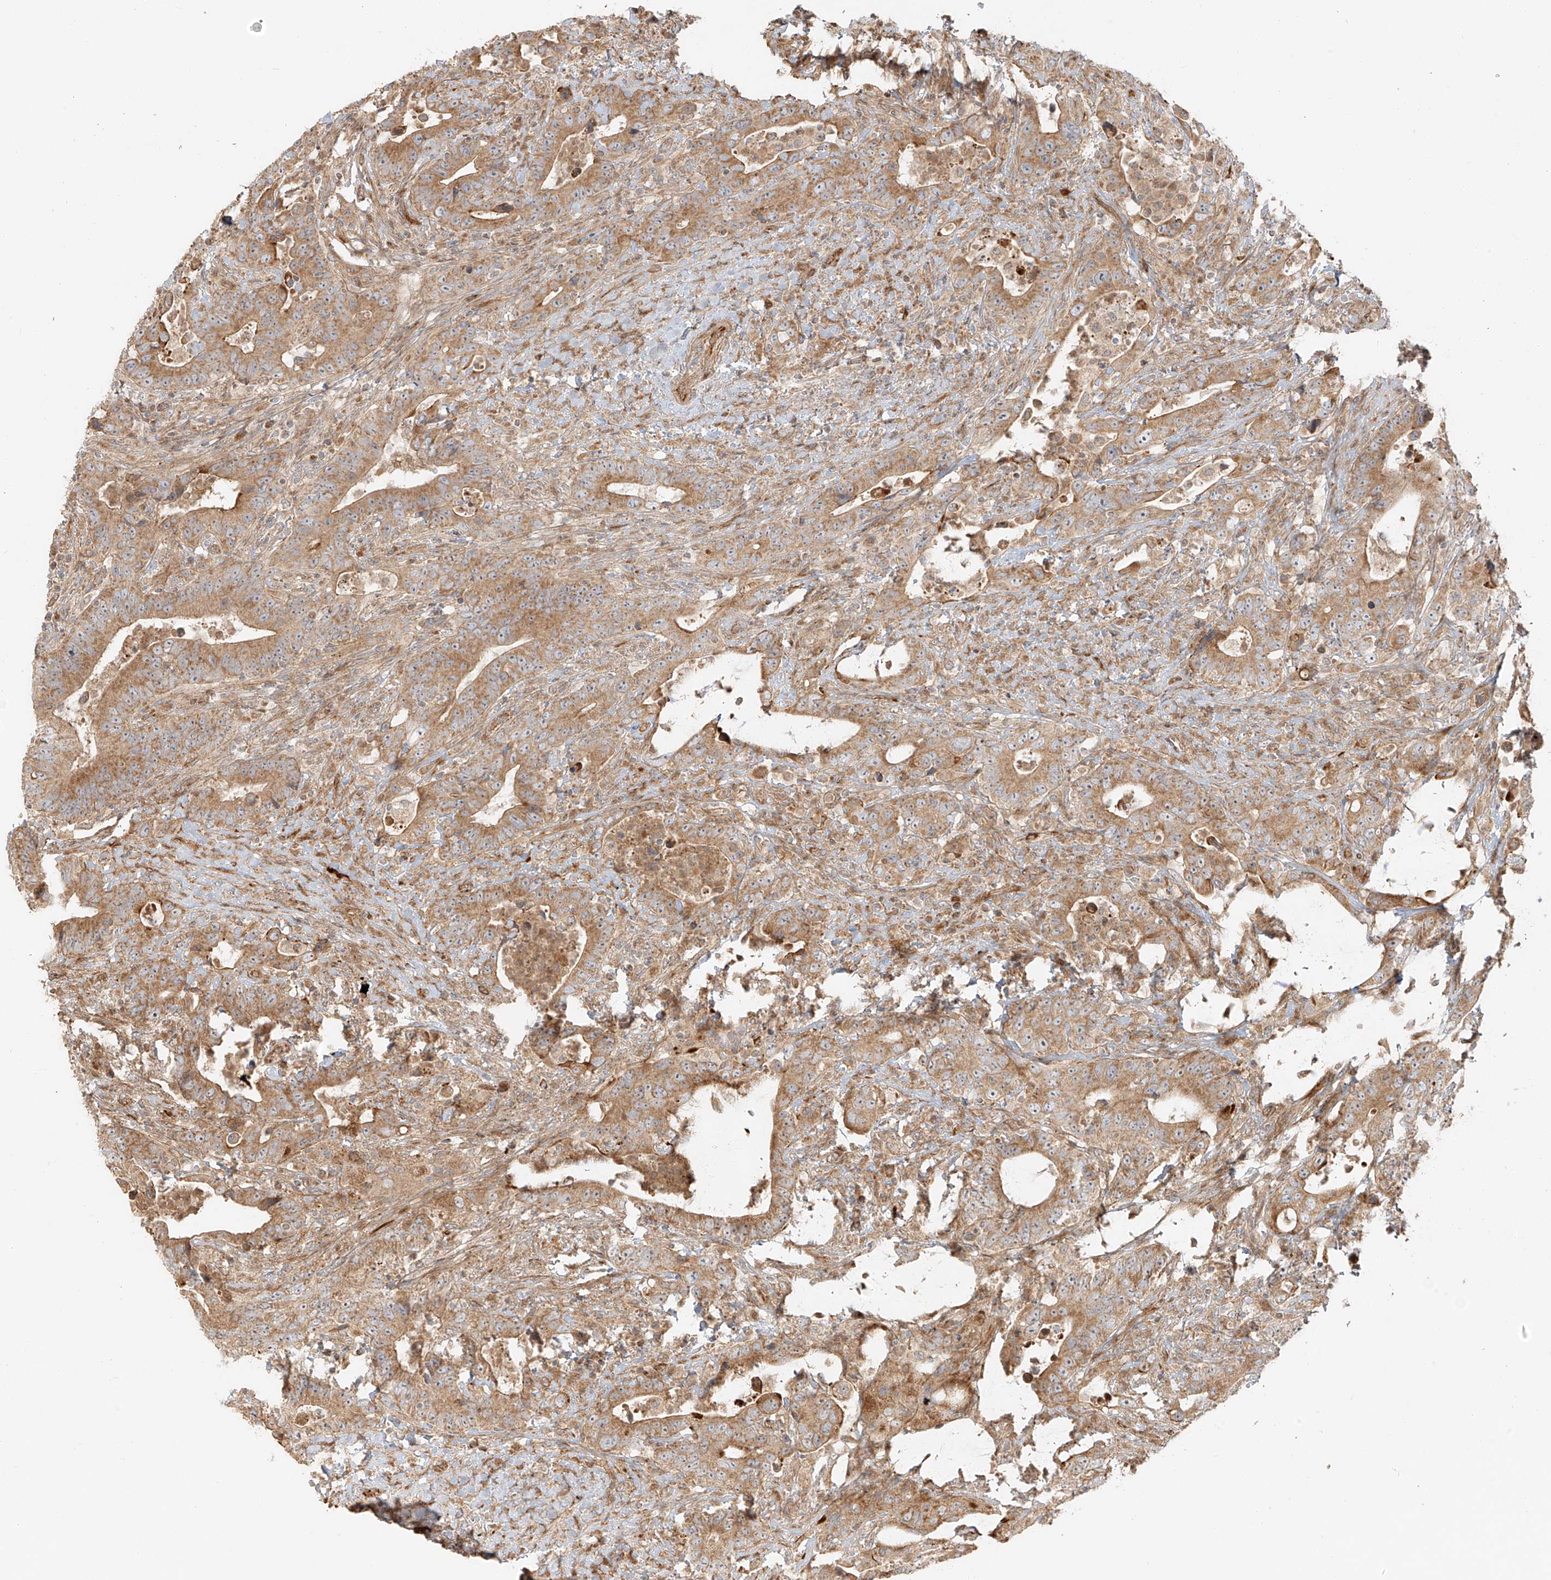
{"staining": {"intensity": "moderate", "quantity": ">75%", "location": "cytoplasmic/membranous"}, "tissue": "colorectal cancer", "cell_type": "Tumor cells", "image_type": "cancer", "snomed": [{"axis": "morphology", "description": "Adenocarcinoma, NOS"}, {"axis": "topography", "description": "Colon"}], "caption": "The histopathology image demonstrates staining of adenocarcinoma (colorectal), revealing moderate cytoplasmic/membranous protein staining (brown color) within tumor cells.", "gene": "MIPEP", "patient": {"sex": "female", "age": 75}}